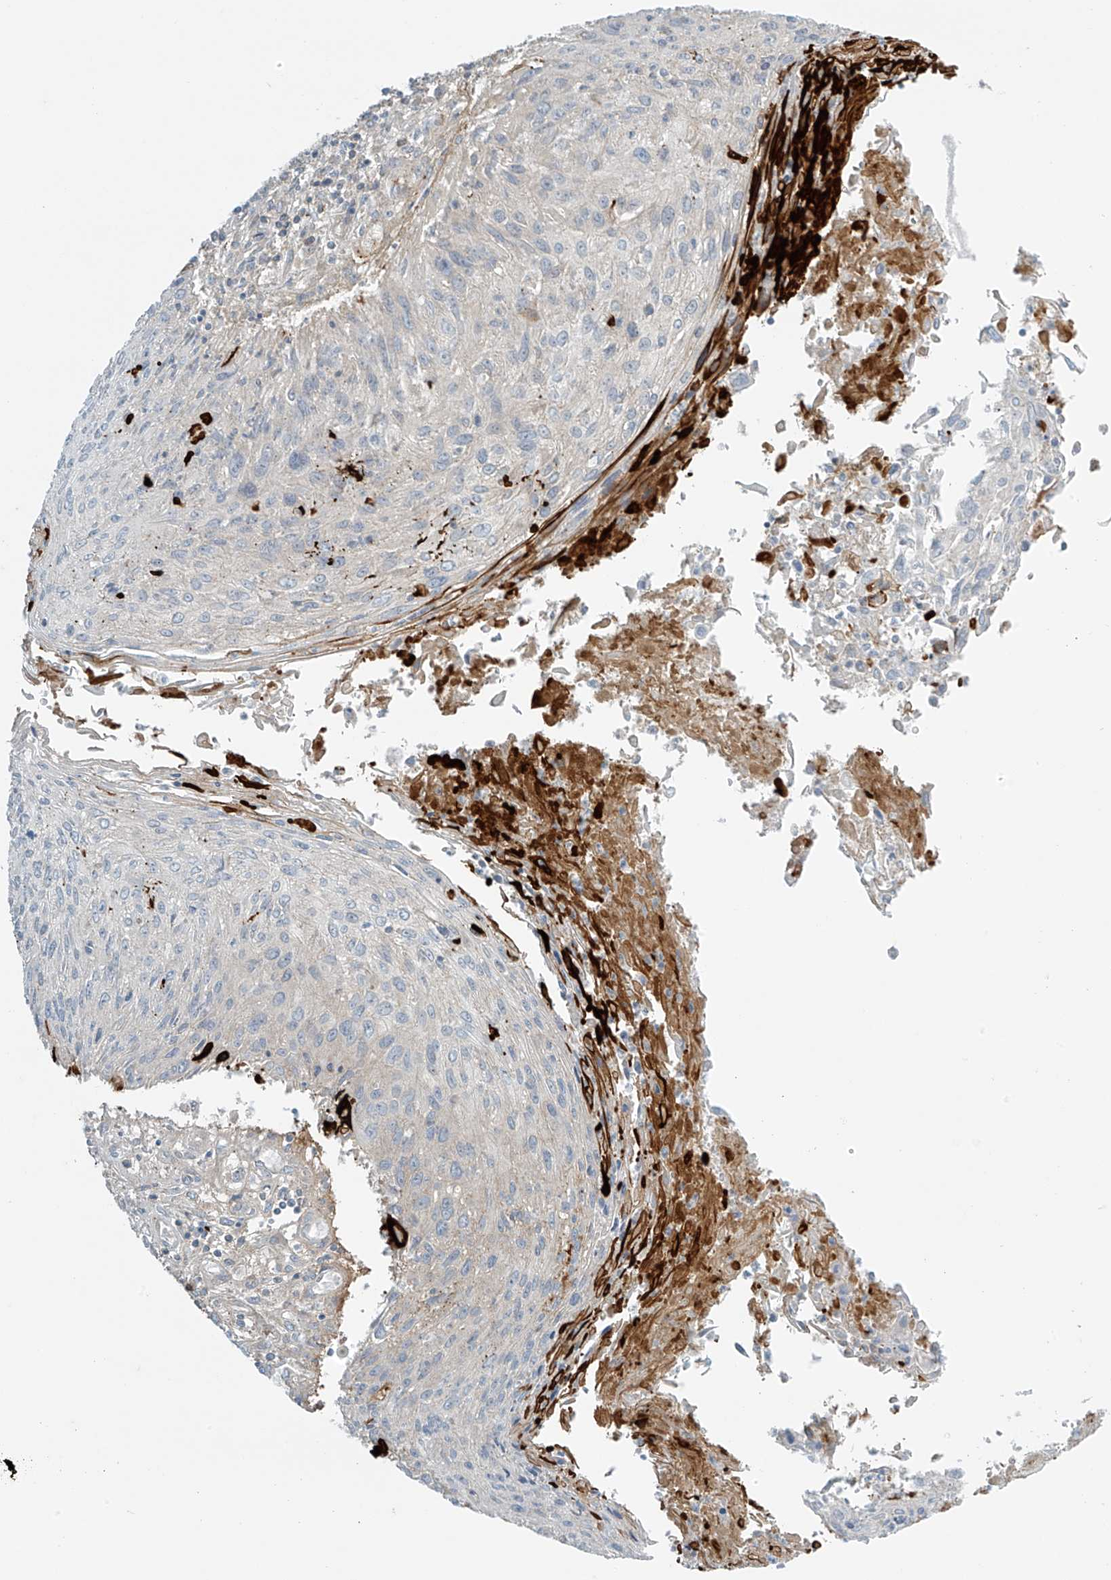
{"staining": {"intensity": "negative", "quantity": "none", "location": "none"}, "tissue": "cervical cancer", "cell_type": "Tumor cells", "image_type": "cancer", "snomed": [{"axis": "morphology", "description": "Squamous cell carcinoma, NOS"}, {"axis": "topography", "description": "Cervix"}], "caption": "There is no significant staining in tumor cells of squamous cell carcinoma (cervical).", "gene": "LZTS3", "patient": {"sex": "female", "age": 51}}